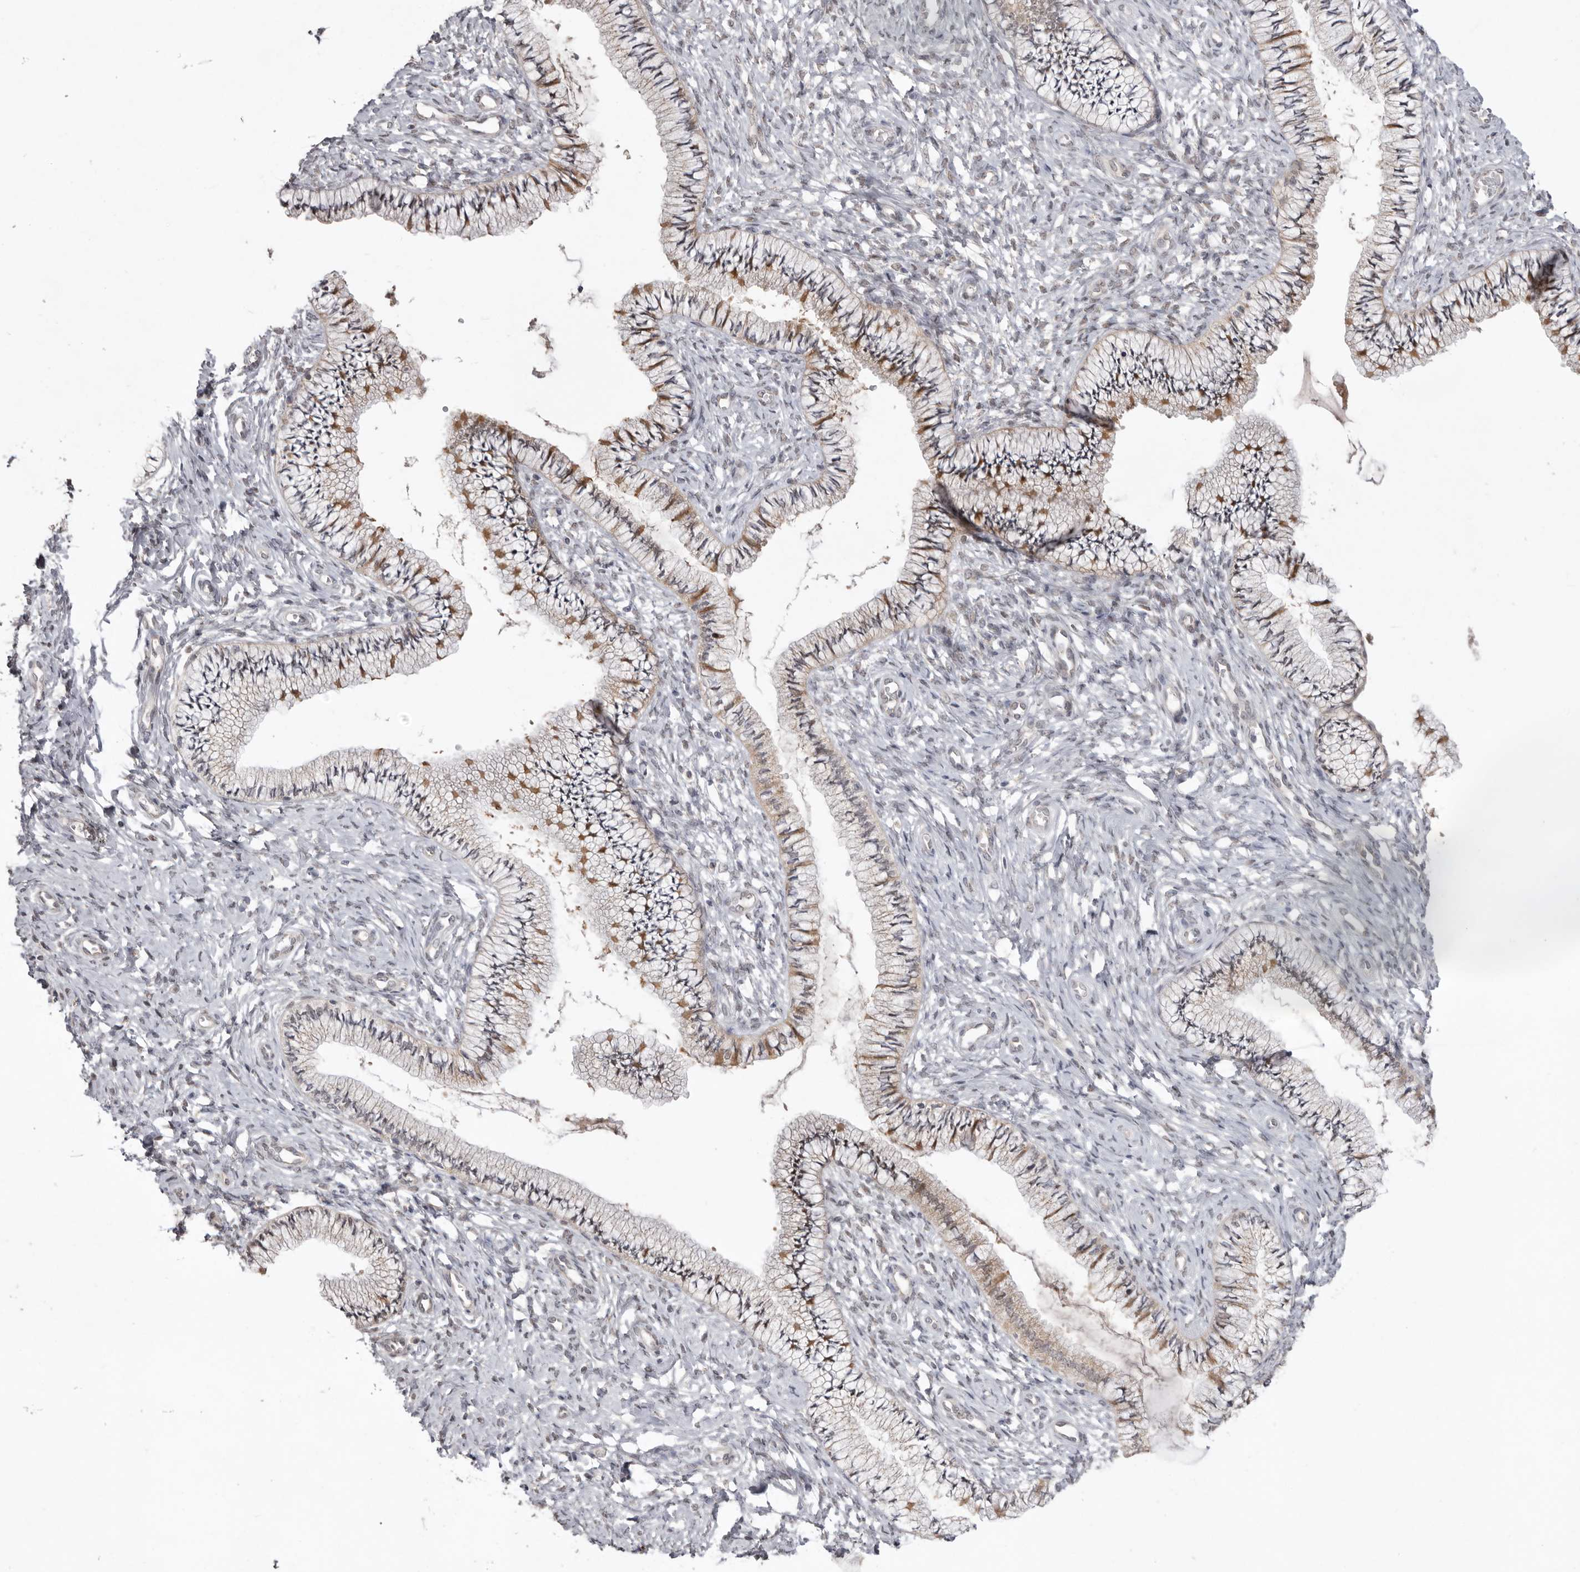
{"staining": {"intensity": "moderate", "quantity": "25%-75%", "location": "cytoplasmic/membranous"}, "tissue": "cervix", "cell_type": "Glandular cells", "image_type": "normal", "snomed": [{"axis": "morphology", "description": "Normal tissue, NOS"}, {"axis": "topography", "description": "Cervix"}], "caption": "Moderate cytoplasmic/membranous expression is identified in approximately 25%-75% of glandular cells in unremarkable cervix.", "gene": "NSUN4", "patient": {"sex": "female", "age": 36}}